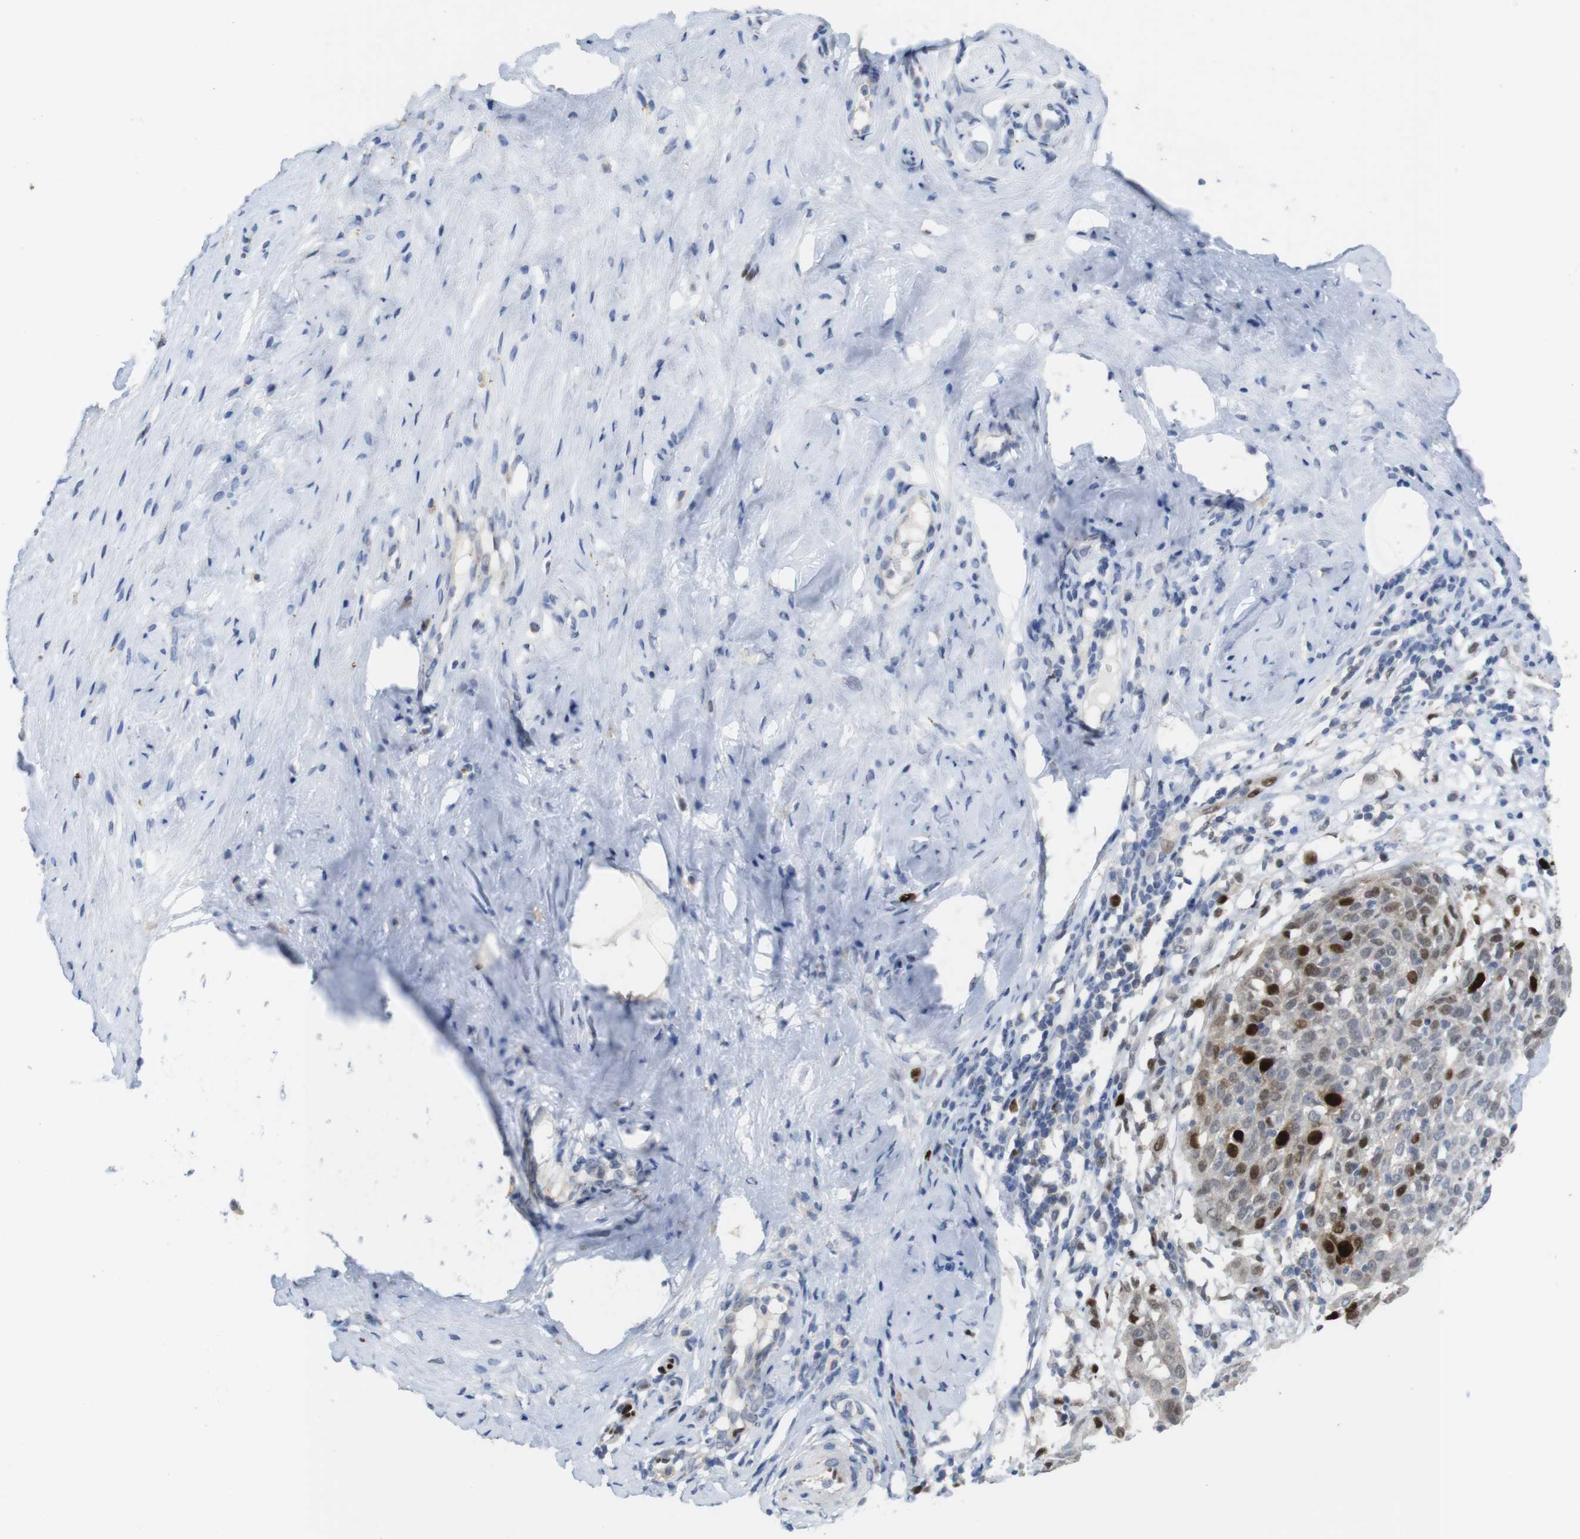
{"staining": {"intensity": "strong", "quantity": "<25%", "location": "nuclear"}, "tissue": "cervical cancer", "cell_type": "Tumor cells", "image_type": "cancer", "snomed": [{"axis": "morphology", "description": "Squamous cell carcinoma, NOS"}, {"axis": "topography", "description": "Cervix"}], "caption": "Squamous cell carcinoma (cervical) stained for a protein demonstrates strong nuclear positivity in tumor cells.", "gene": "KPNA2", "patient": {"sex": "female", "age": 51}}